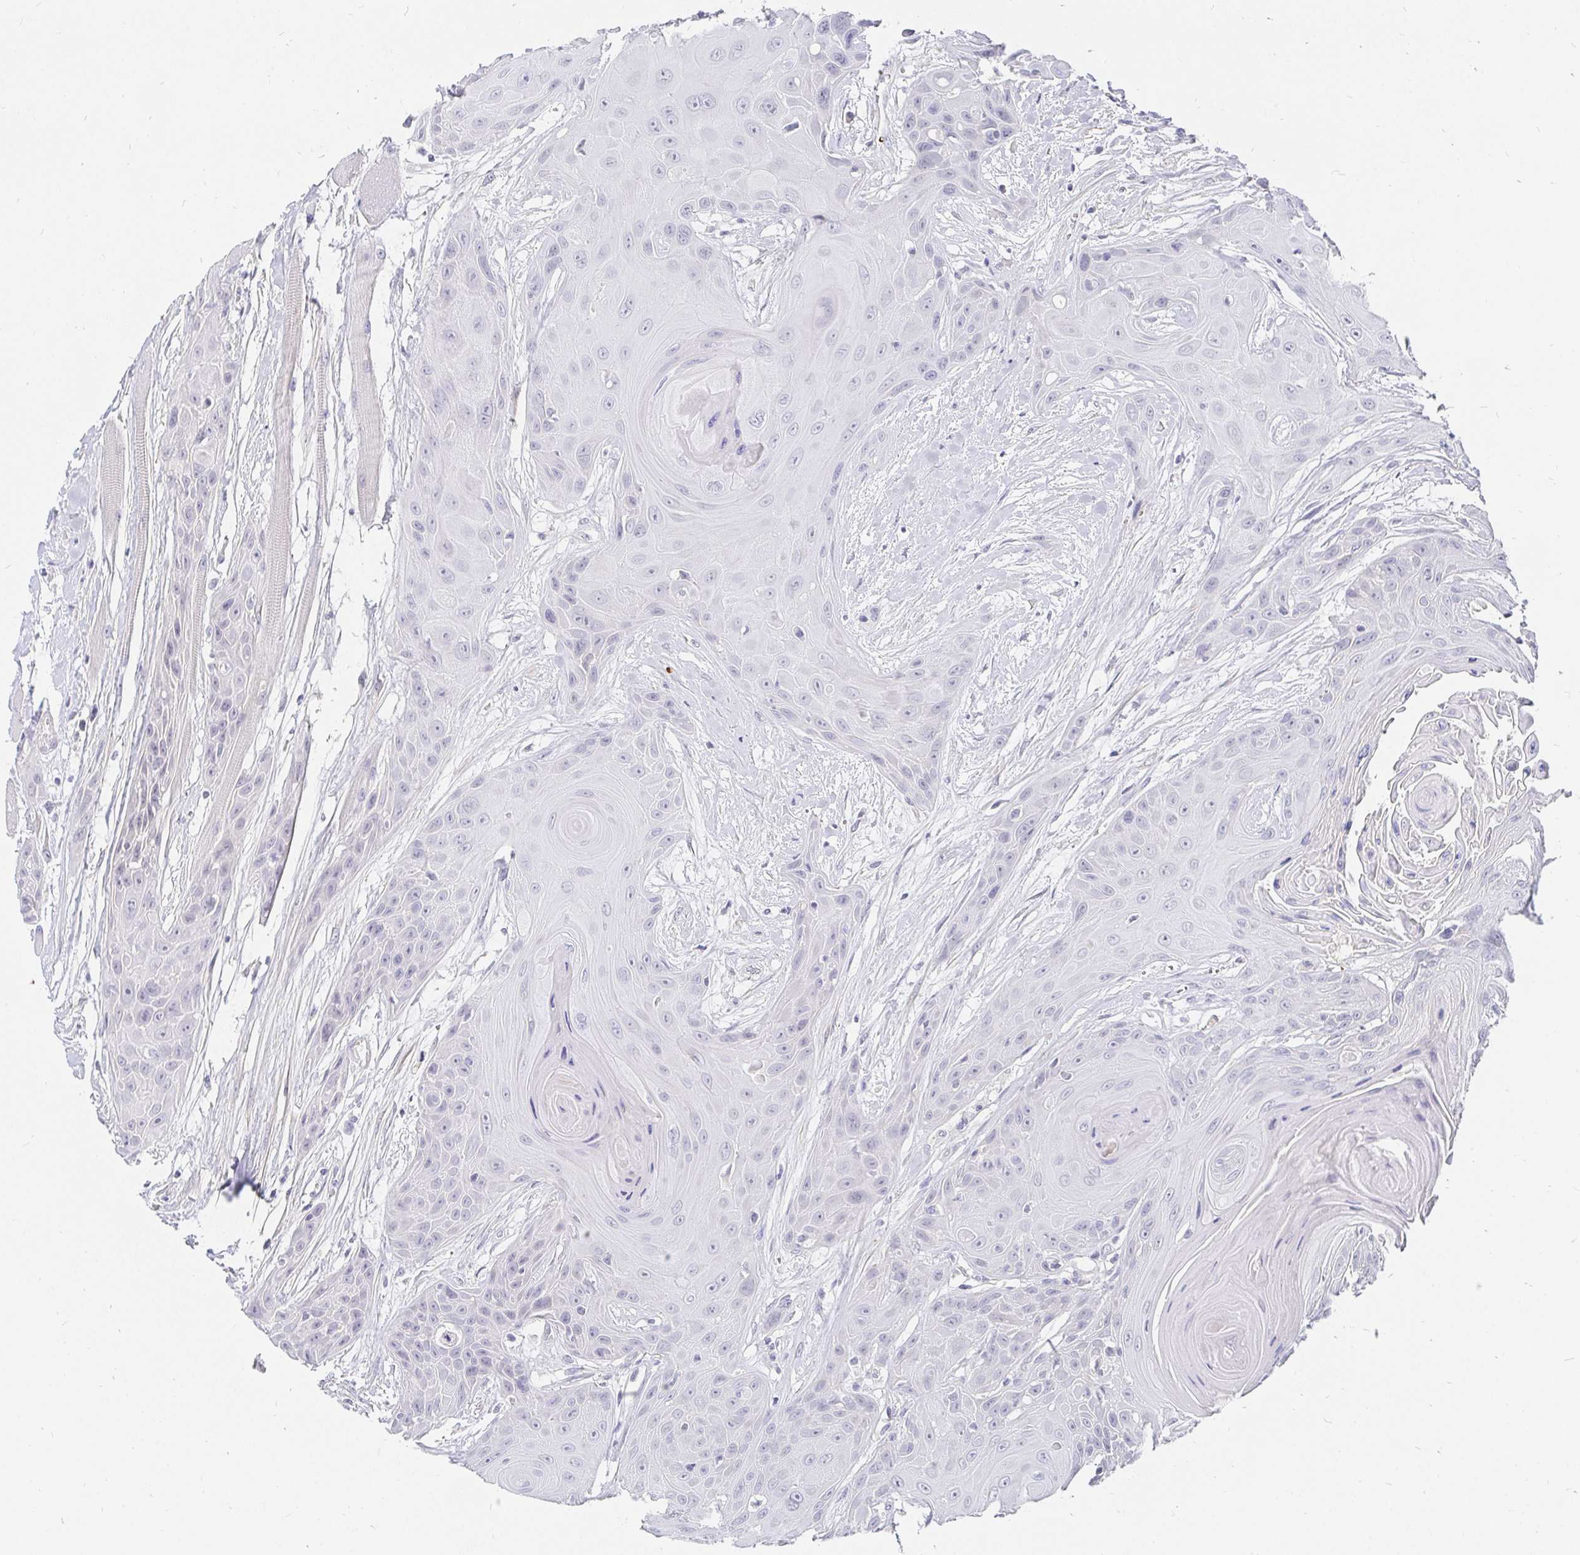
{"staining": {"intensity": "negative", "quantity": "none", "location": "none"}, "tissue": "head and neck cancer", "cell_type": "Tumor cells", "image_type": "cancer", "snomed": [{"axis": "morphology", "description": "Squamous cell carcinoma, NOS"}, {"axis": "topography", "description": "Head-Neck"}], "caption": "Immunohistochemistry (IHC) photomicrograph of neoplastic tissue: head and neck cancer stained with DAB (3,3'-diaminobenzidine) demonstrates no significant protein positivity in tumor cells. The staining is performed using DAB (3,3'-diaminobenzidine) brown chromogen with nuclei counter-stained in using hematoxylin.", "gene": "FGF21", "patient": {"sex": "female", "age": 73}}